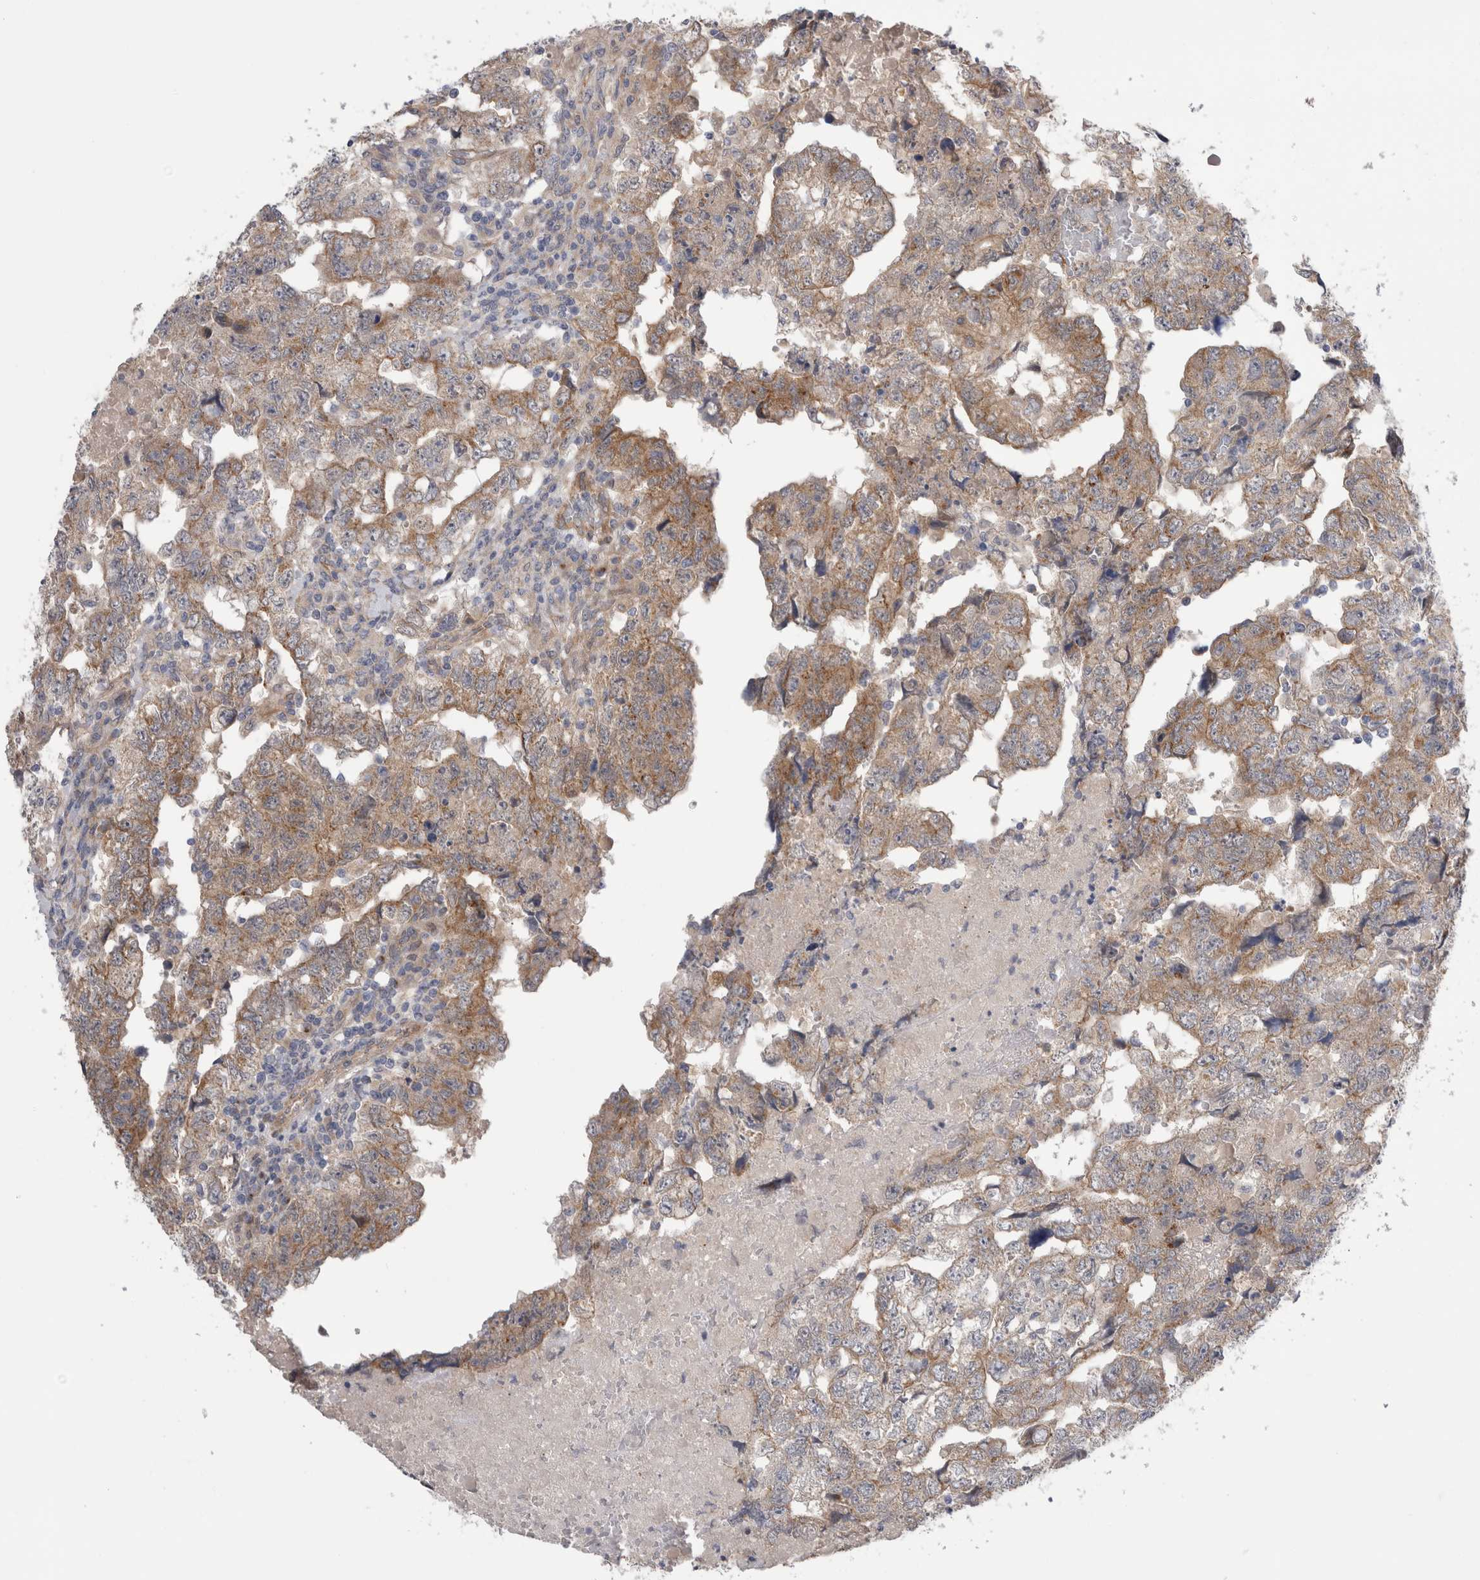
{"staining": {"intensity": "moderate", "quantity": "25%-75%", "location": "cytoplasmic/membranous"}, "tissue": "testis cancer", "cell_type": "Tumor cells", "image_type": "cancer", "snomed": [{"axis": "morphology", "description": "Carcinoma, Embryonal, NOS"}, {"axis": "topography", "description": "Testis"}], "caption": "The histopathology image reveals a brown stain indicating the presence of a protein in the cytoplasmic/membranous of tumor cells in testis cancer (embryonal carcinoma).", "gene": "TAFA5", "patient": {"sex": "male", "age": 36}}